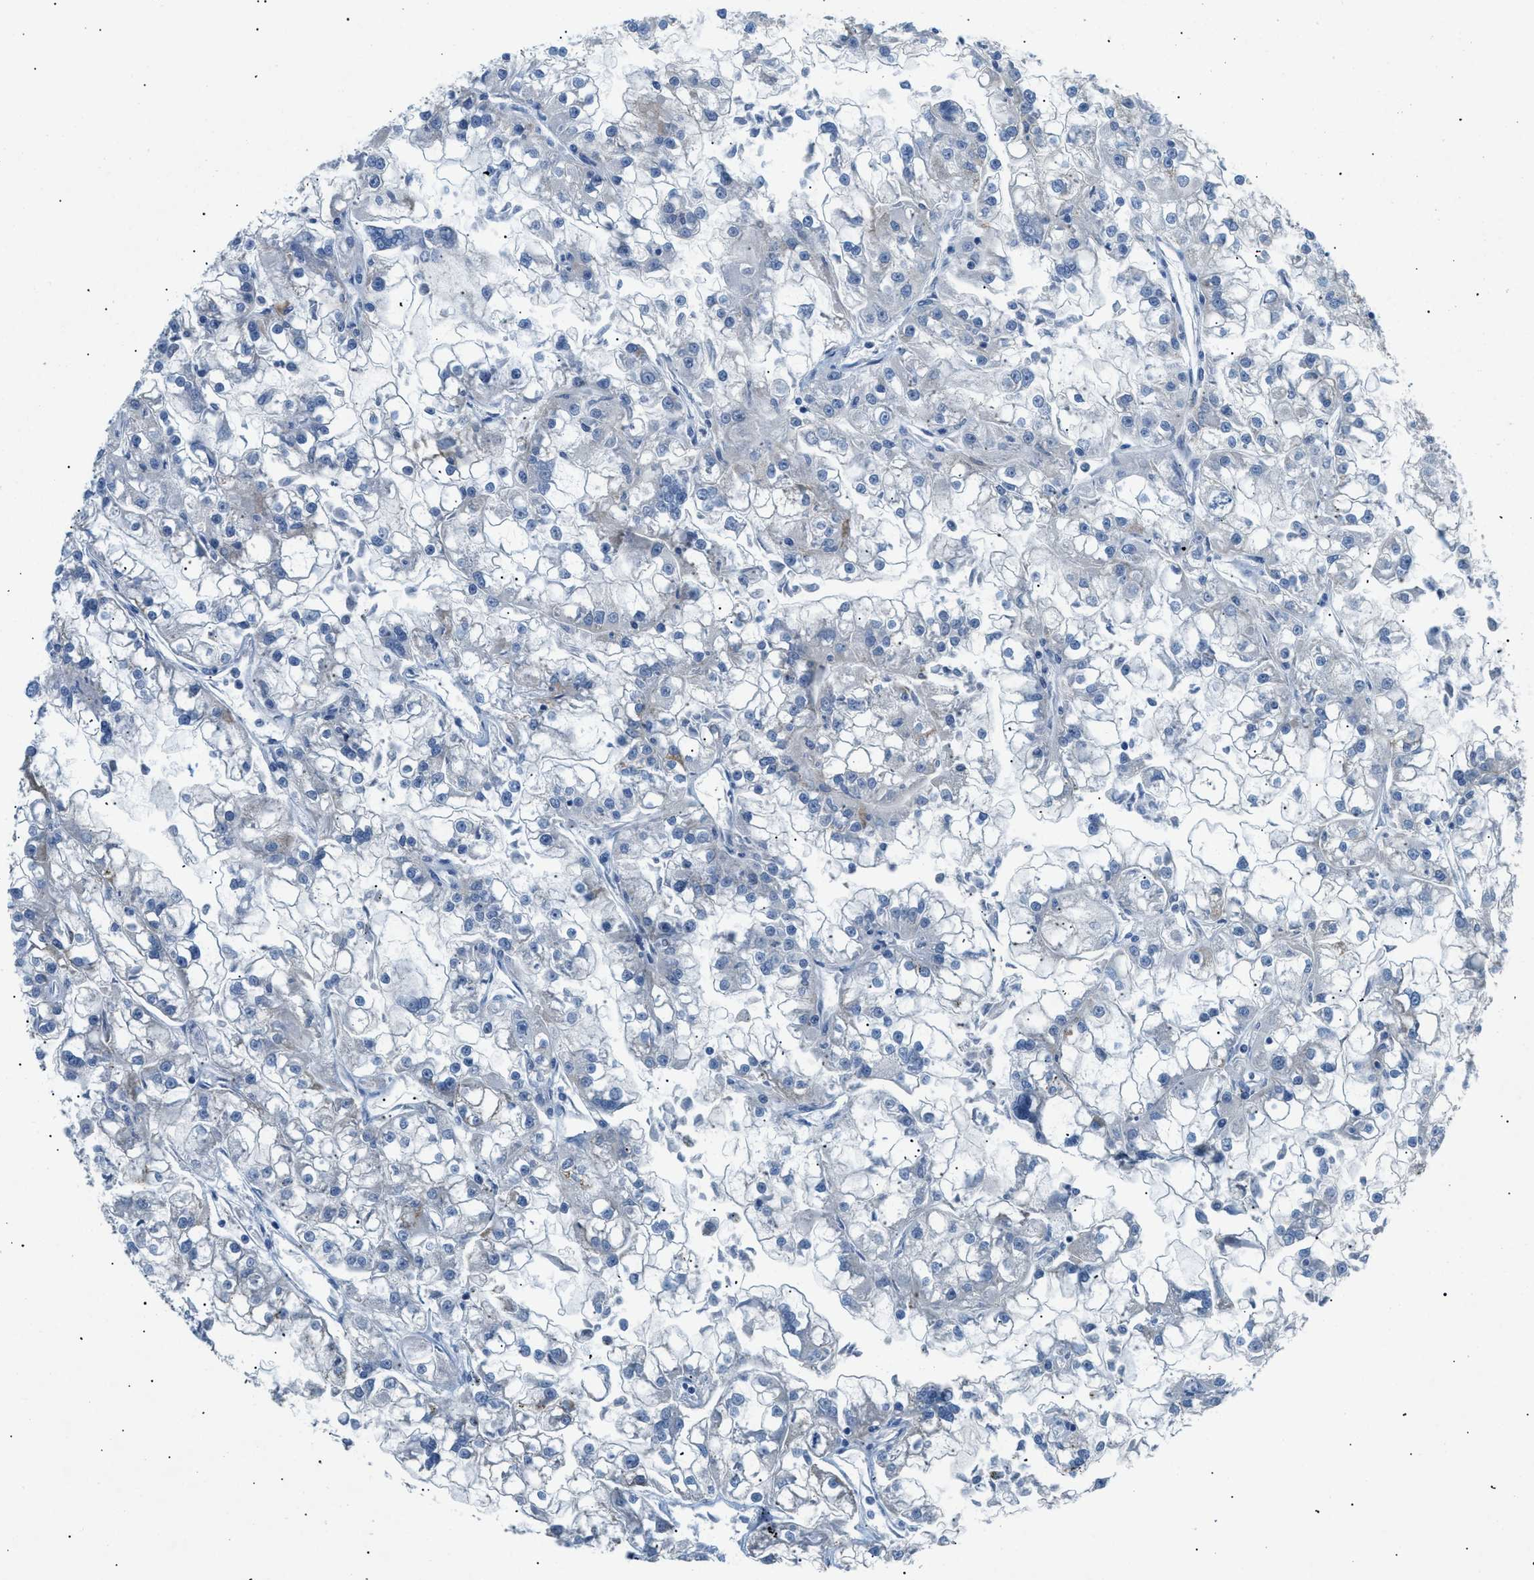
{"staining": {"intensity": "weak", "quantity": "<25%", "location": "cytoplasmic/membranous"}, "tissue": "renal cancer", "cell_type": "Tumor cells", "image_type": "cancer", "snomed": [{"axis": "morphology", "description": "Adenocarcinoma, NOS"}, {"axis": "topography", "description": "Kidney"}], "caption": "Immunohistochemistry of human renal cancer demonstrates no positivity in tumor cells.", "gene": "ILDR1", "patient": {"sex": "female", "age": 52}}